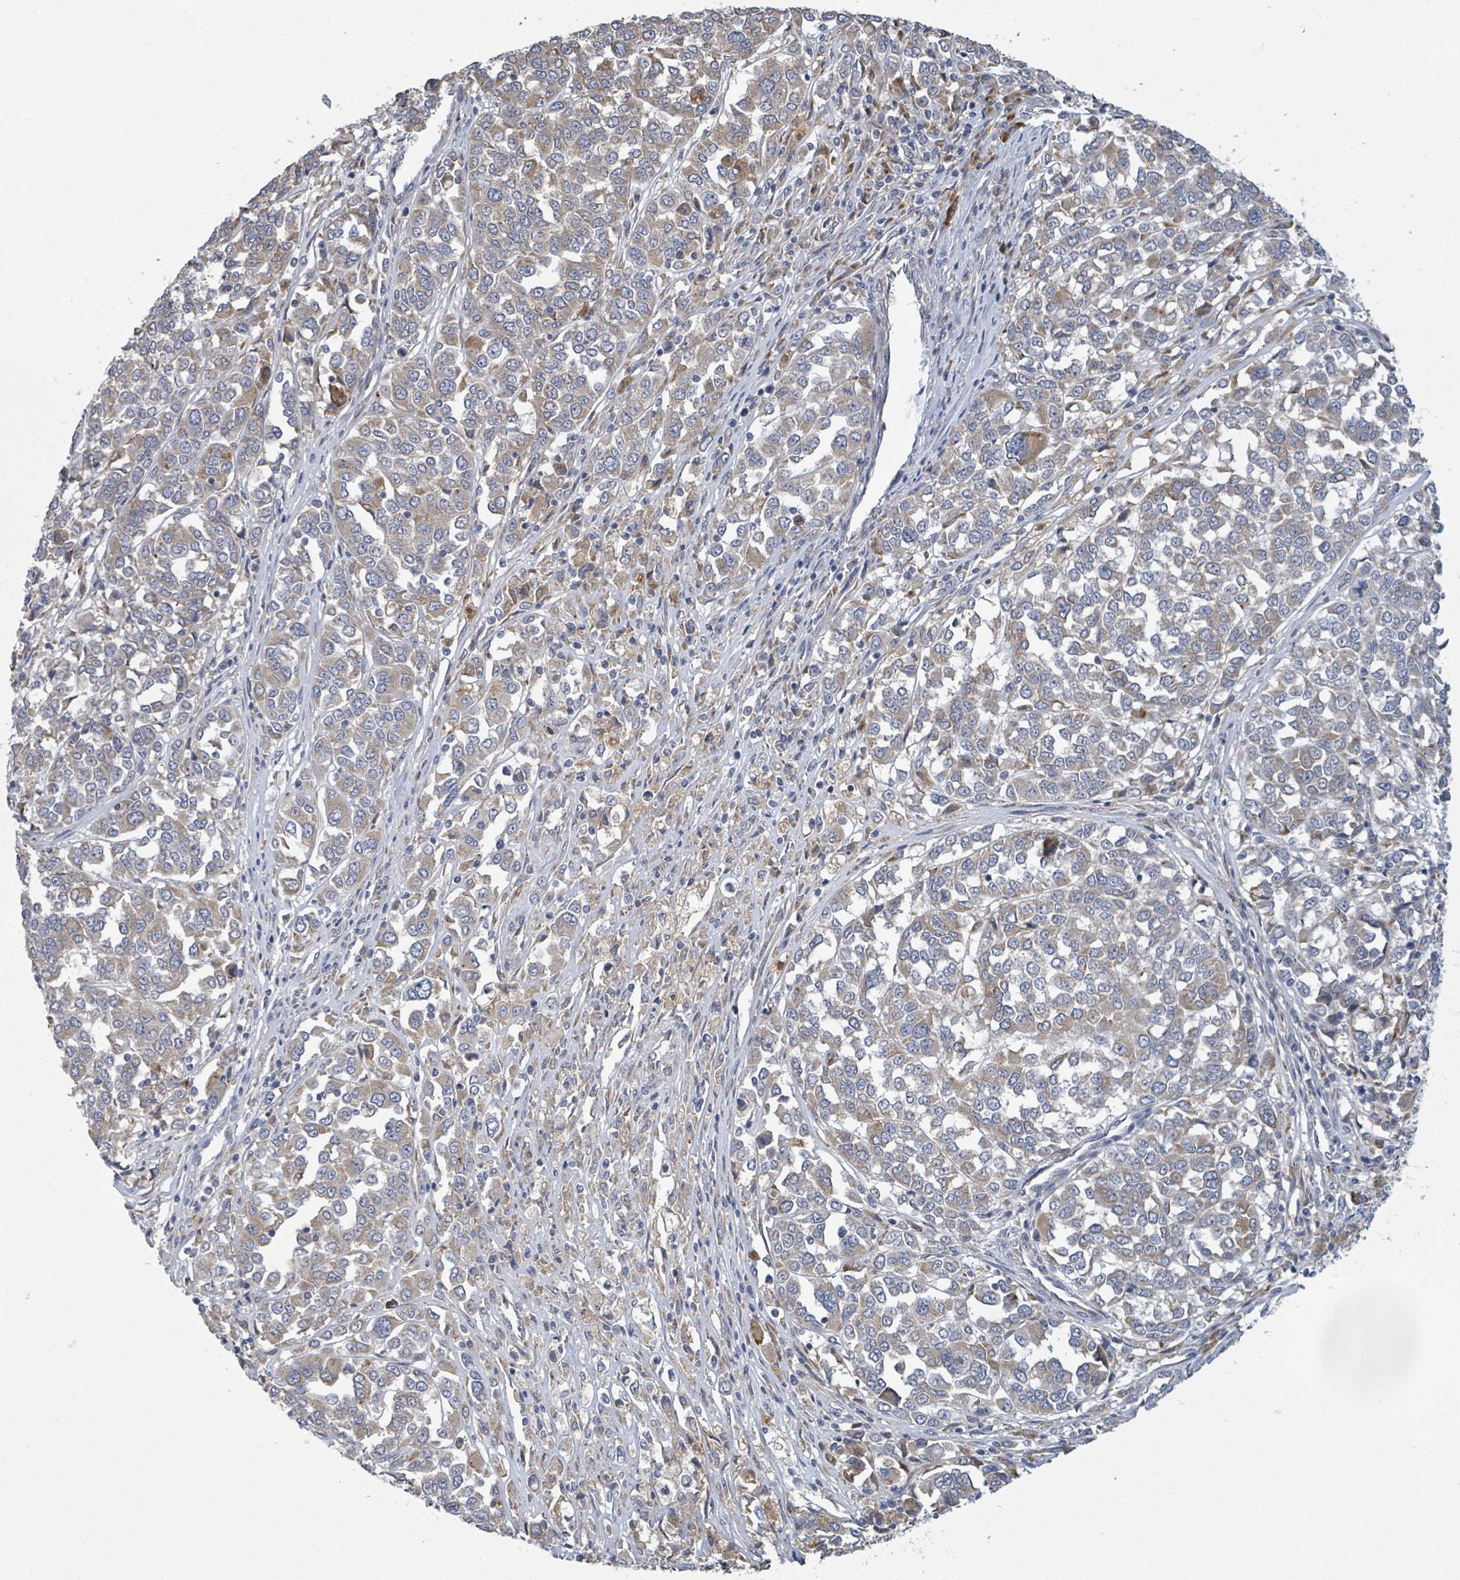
{"staining": {"intensity": "weak", "quantity": "25%-75%", "location": "cytoplasmic/membranous"}, "tissue": "melanoma", "cell_type": "Tumor cells", "image_type": "cancer", "snomed": [{"axis": "morphology", "description": "Malignant melanoma, Metastatic site"}, {"axis": "topography", "description": "Lymph node"}], "caption": "Protein expression analysis of melanoma demonstrates weak cytoplasmic/membranous positivity in approximately 25%-75% of tumor cells. The staining was performed using DAB to visualize the protein expression in brown, while the nuclei were stained in blue with hematoxylin (Magnification: 20x).", "gene": "ATP13A1", "patient": {"sex": "male", "age": 44}}